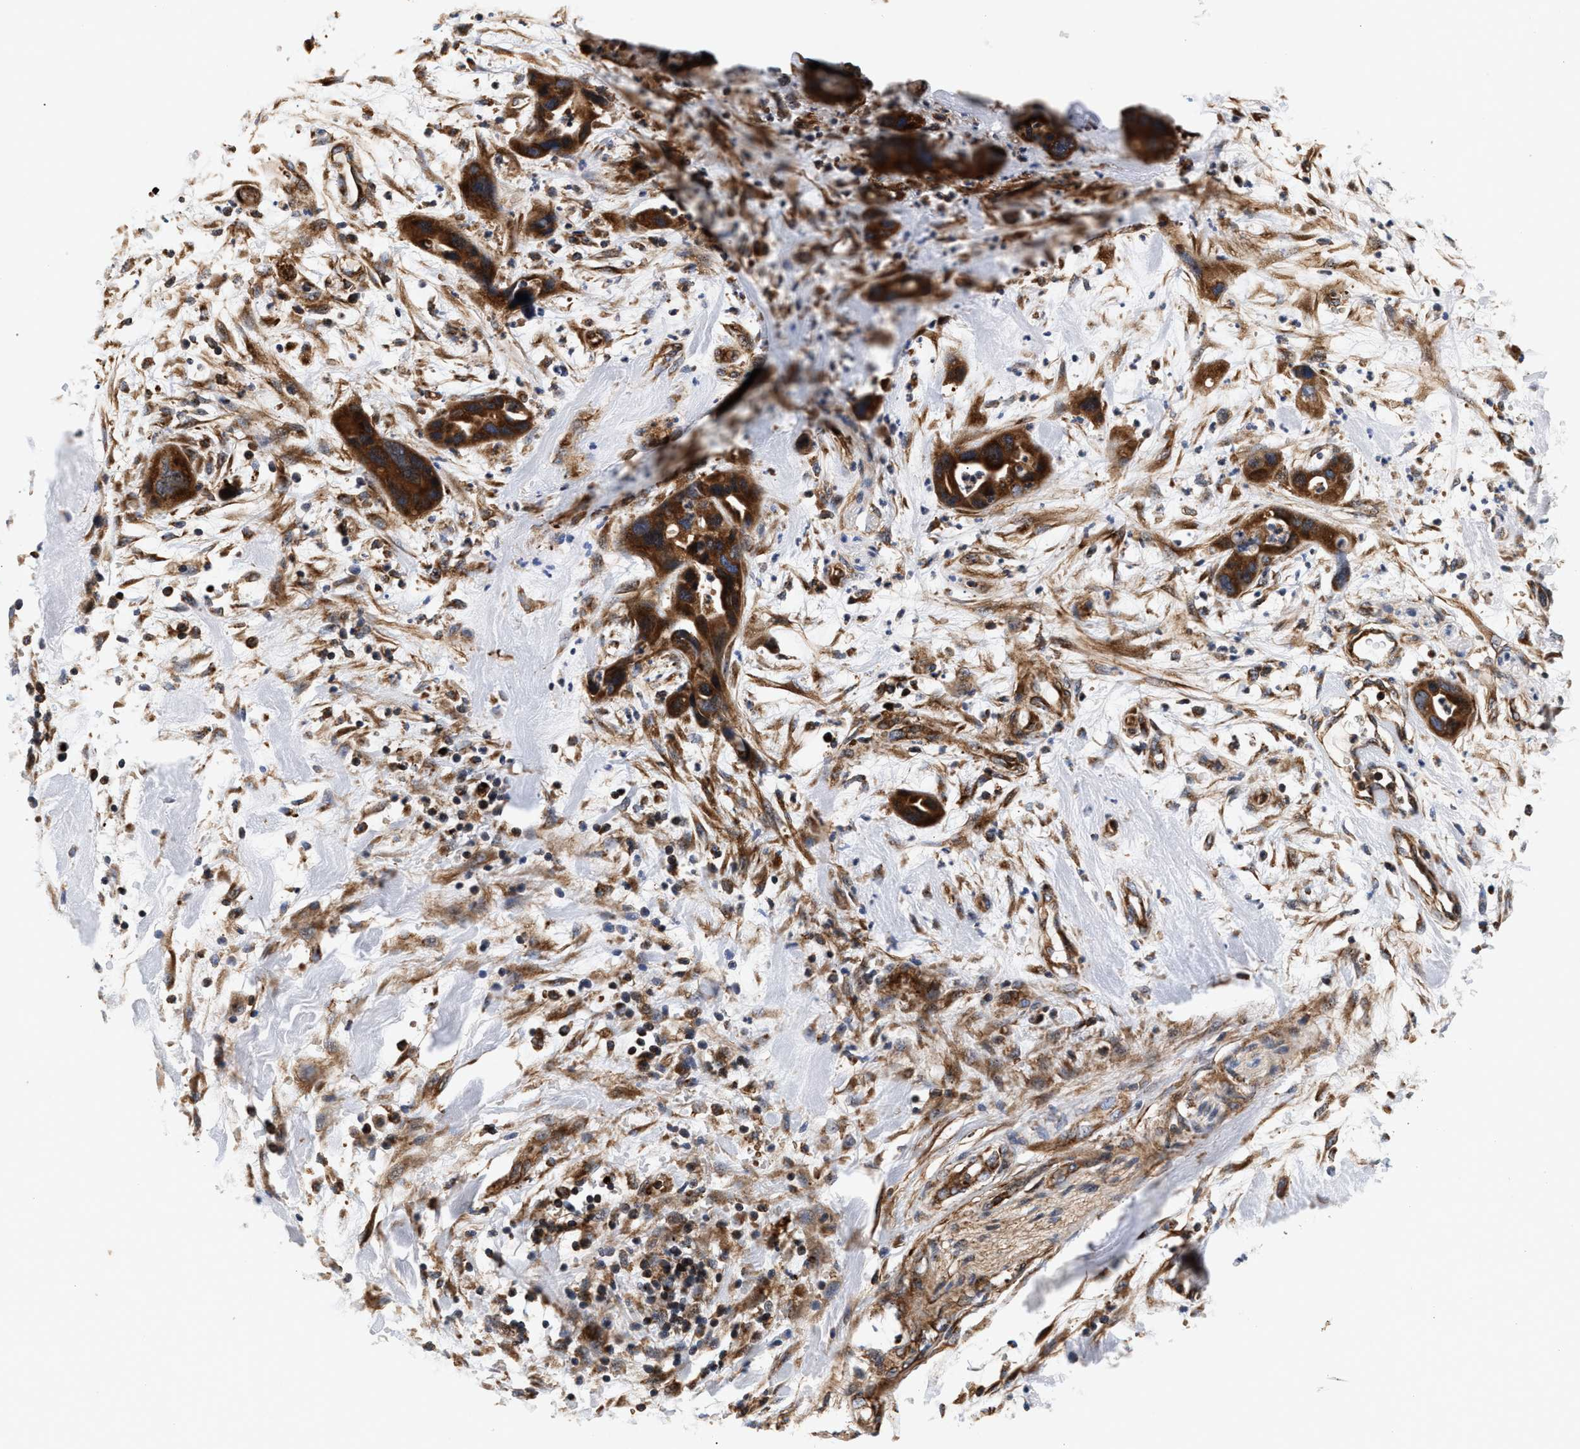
{"staining": {"intensity": "strong", "quantity": ">75%", "location": "cytoplasmic/membranous"}, "tissue": "pancreatic cancer", "cell_type": "Tumor cells", "image_type": "cancer", "snomed": [{"axis": "morphology", "description": "Adenocarcinoma, NOS"}, {"axis": "topography", "description": "Pancreas"}], "caption": "Pancreatic cancer (adenocarcinoma) stained with a brown dye demonstrates strong cytoplasmic/membranous positive positivity in approximately >75% of tumor cells.", "gene": "SGK1", "patient": {"sex": "female", "age": 71}}